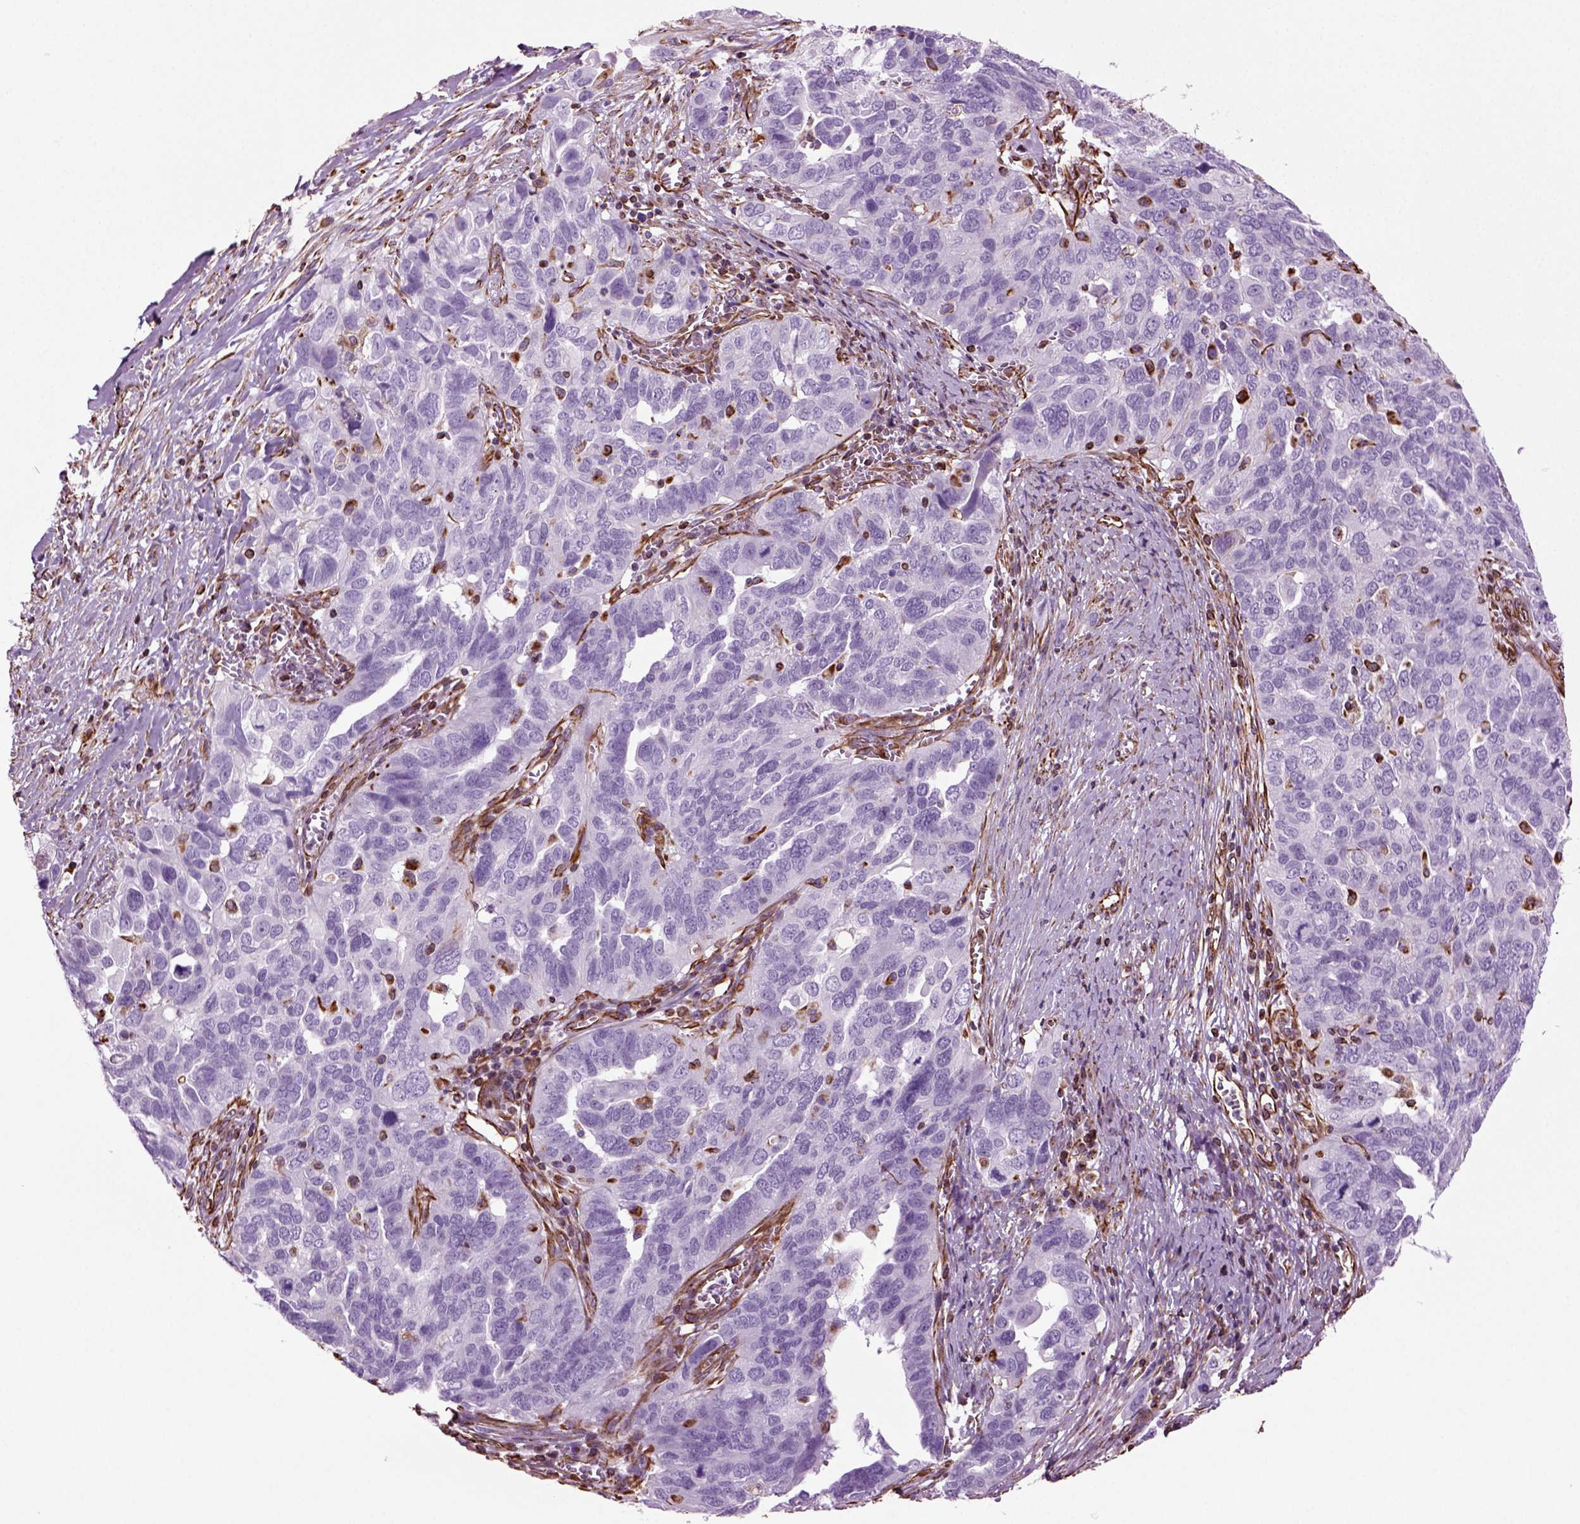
{"staining": {"intensity": "negative", "quantity": "none", "location": "none"}, "tissue": "ovarian cancer", "cell_type": "Tumor cells", "image_type": "cancer", "snomed": [{"axis": "morphology", "description": "Carcinoma, endometroid"}, {"axis": "topography", "description": "Soft tissue"}, {"axis": "topography", "description": "Ovary"}], "caption": "High magnification brightfield microscopy of ovarian cancer stained with DAB (brown) and counterstained with hematoxylin (blue): tumor cells show no significant staining.", "gene": "ACER3", "patient": {"sex": "female", "age": 52}}